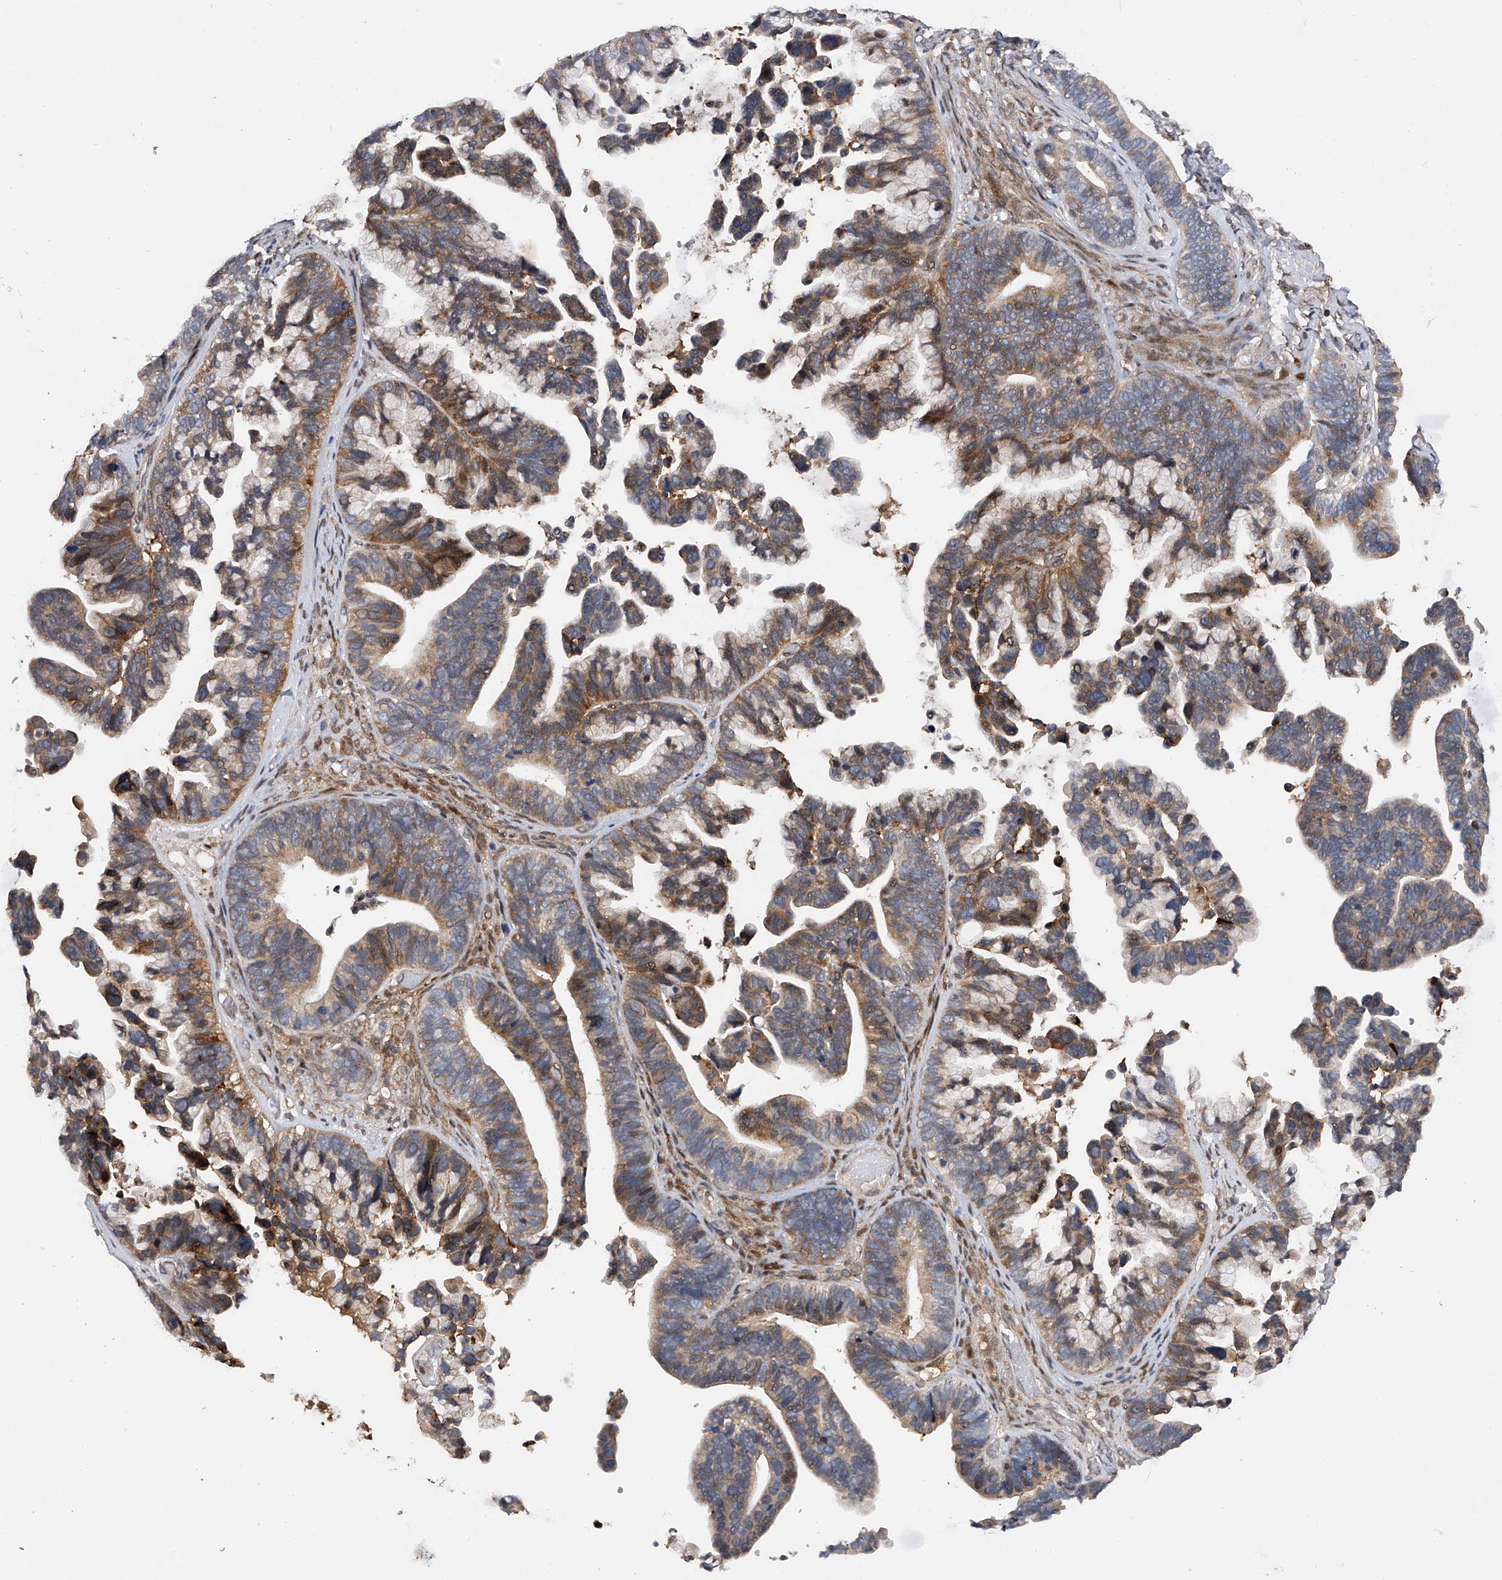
{"staining": {"intensity": "moderate", "quantity": ">75%", "location": "cytoplasmic/membranous"}, "tissue": "ovarian cancer", "cell_type": "Tumor cells", "image_type": "cancer", "snomed": [{"axis": "morphology", "description": "Cystadenocarcinoma, serous, NOS"}, {"axis": "topography", "description": "Ovary"}], "caption": "Ovarian serous cystadenocarcinoma tissue demonstrates moderate cytoplasmic/membranous staining in approximately >75% of tumor cells The staining was performed using DAB (3,3'-diaminobenzidine), with brown indicating positive protein expression. Nuclei are stained blue with hematoxylin.", "gene": "RWDD2A", "patient": {"sex": "female", "age": 56}}